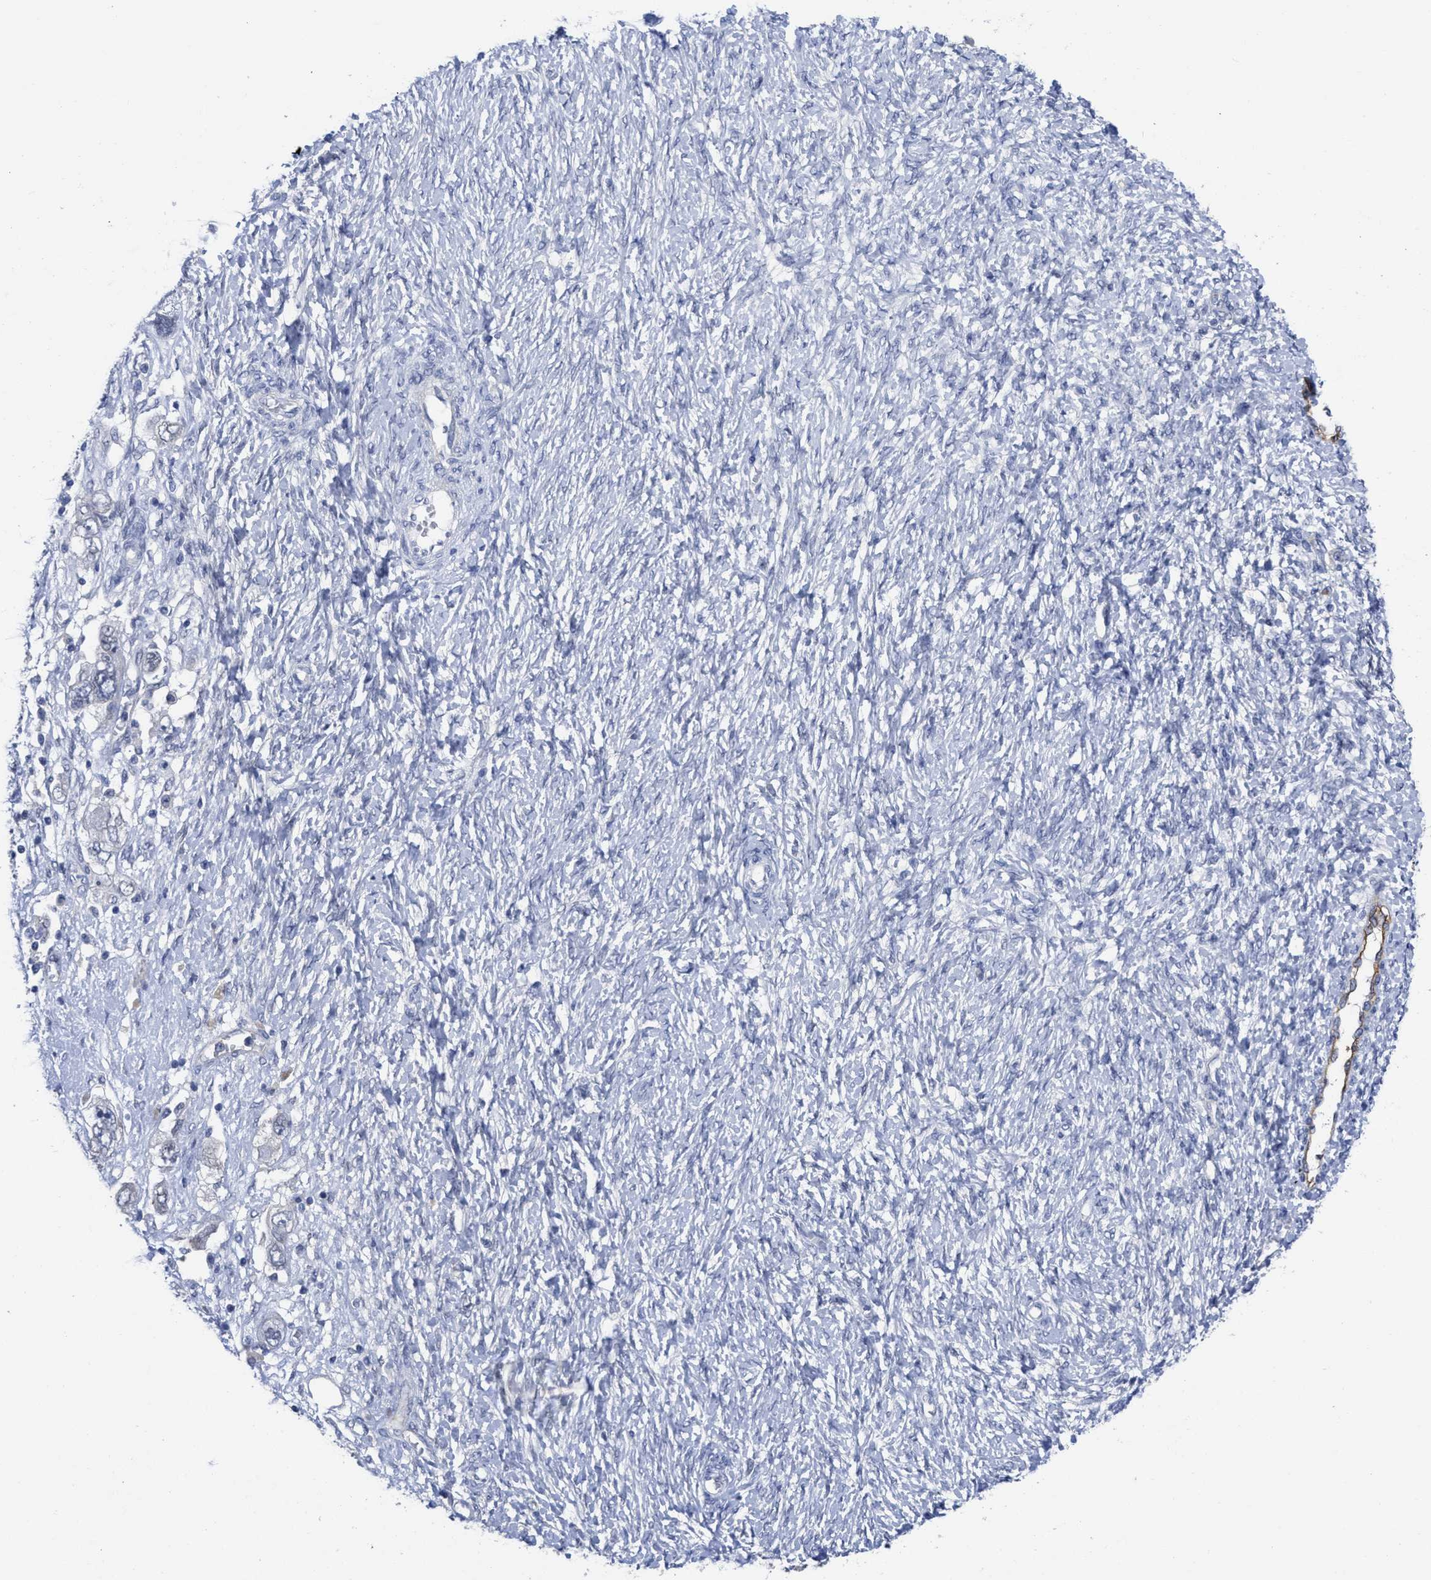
{"staining": {"intensity": "negative", "quantity": "none", "location": "none"}, "tissue": "ovarian cancer", "cell_type": "Tumor cells", "image_type": "cancer", "snomed": [{"axis": "morphology", "description": "Carcinoma, NOS"}, {"axis": "morphology", "description": "Cystadenocarcinoma, serous, NOS"}, {"axis": "topography", "description": "Ovary"}], "caption": "This is a histopathology image of immunohistochemistry (IHC) staining of ovarian cancer, which shows no expression in tumor cells. (Stains: DAB IHC with hematoxylin counter stain, Microscopy: brightfield microscopy at high magnification).", "gene": "ACKR1", "patient": {"sex": "female", "age": 69}}